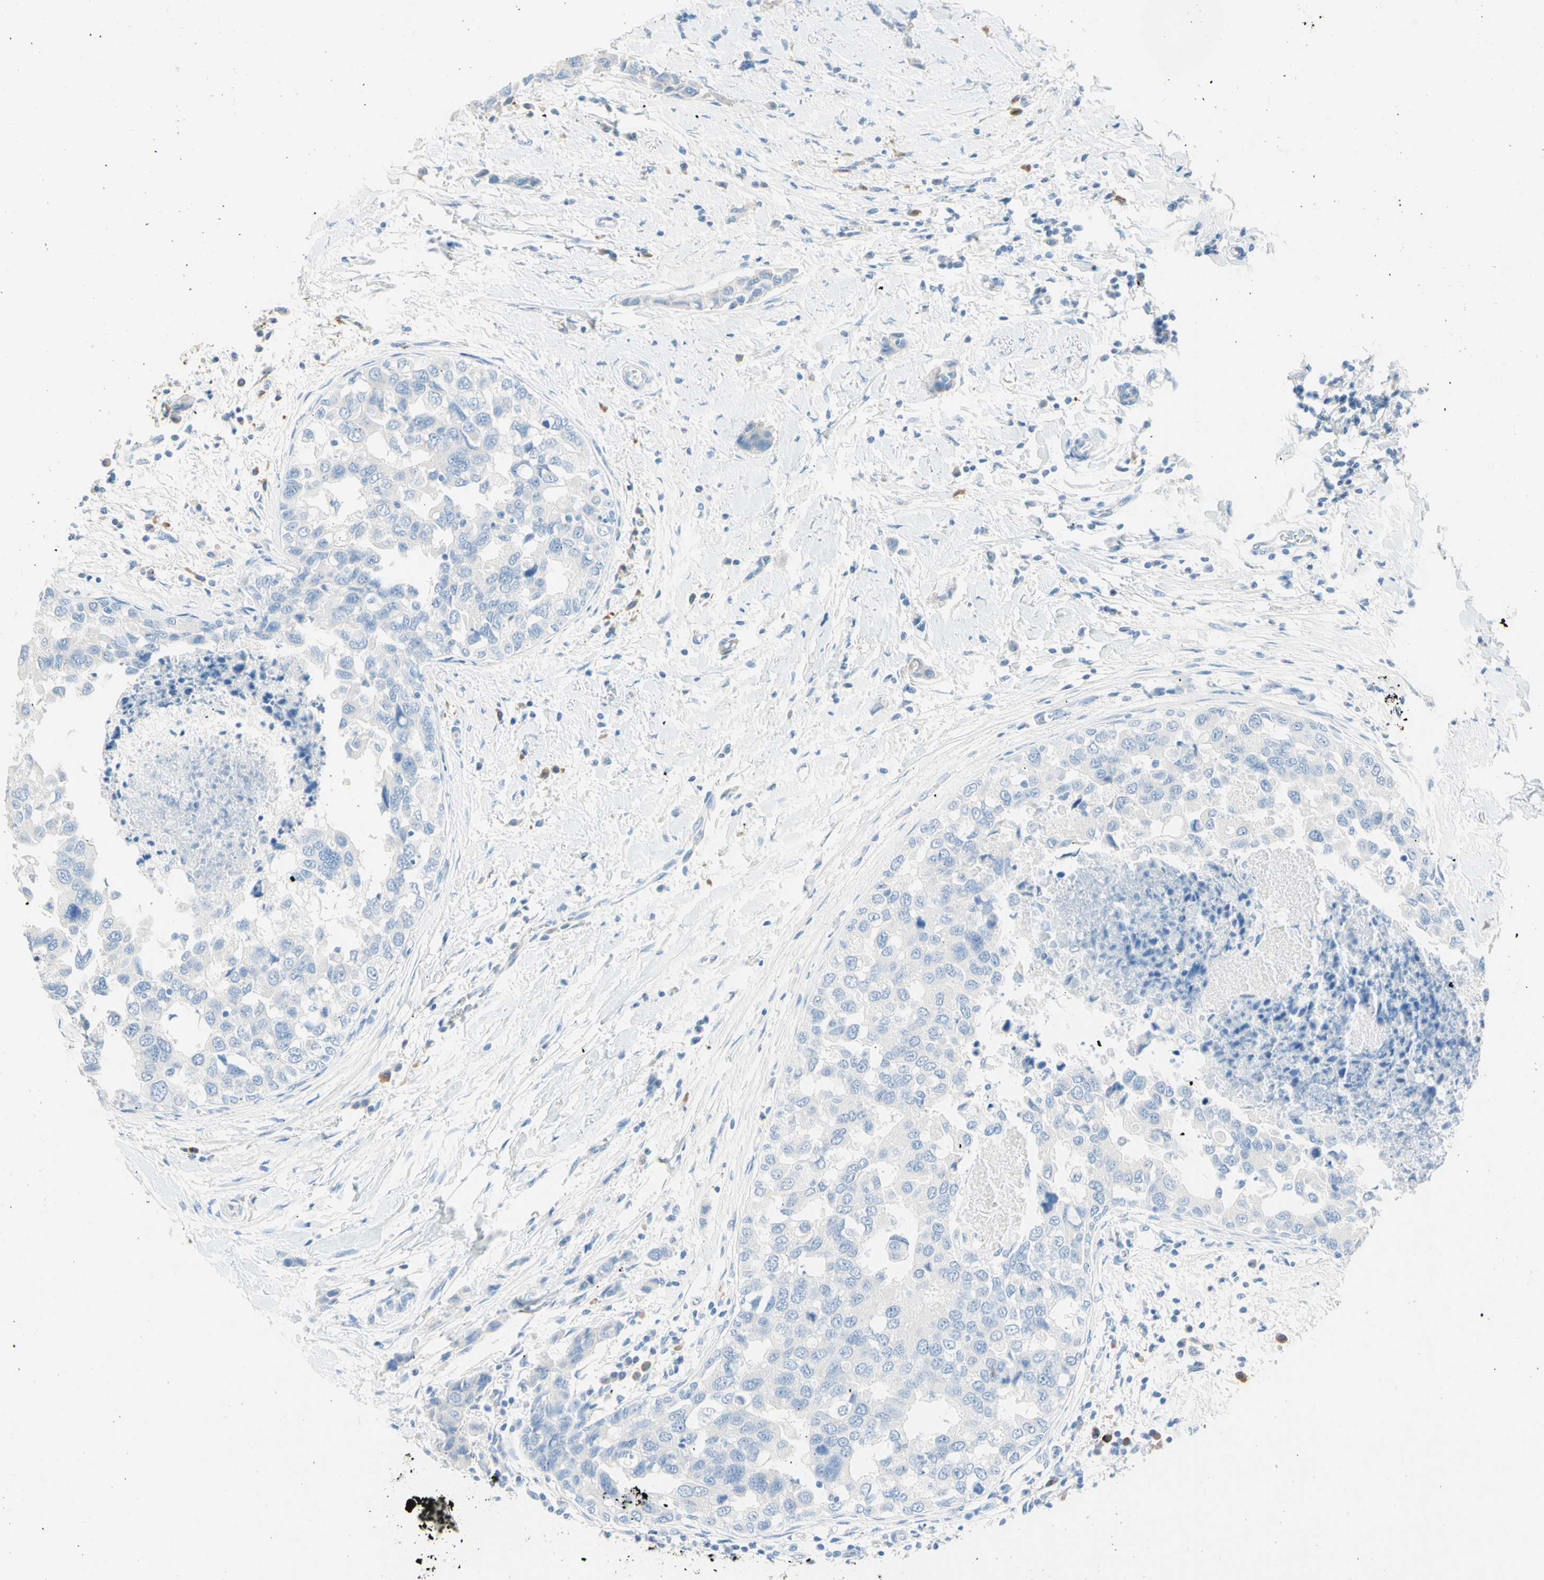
{"staining": {"intensity": "negative", "quantity": "none", "location": "none"}, "tissue": "breast cancer", "cell_type": "Tumor cells", "image_type": "cancer", "snomed": [{"axis": "morphology", "description": "Normal tissue, NOS"}, {"axis": "morphology", "description": "Duct carcinoma"}, {"axis": "topography", "description": "Breast"}], "caption": "Immunohistochemistry (IHC) of breast cancer demonstrates no positivity in tumor cells.", "gene": "IL6ST", "patient": {"sex": "female", "age": 50}}